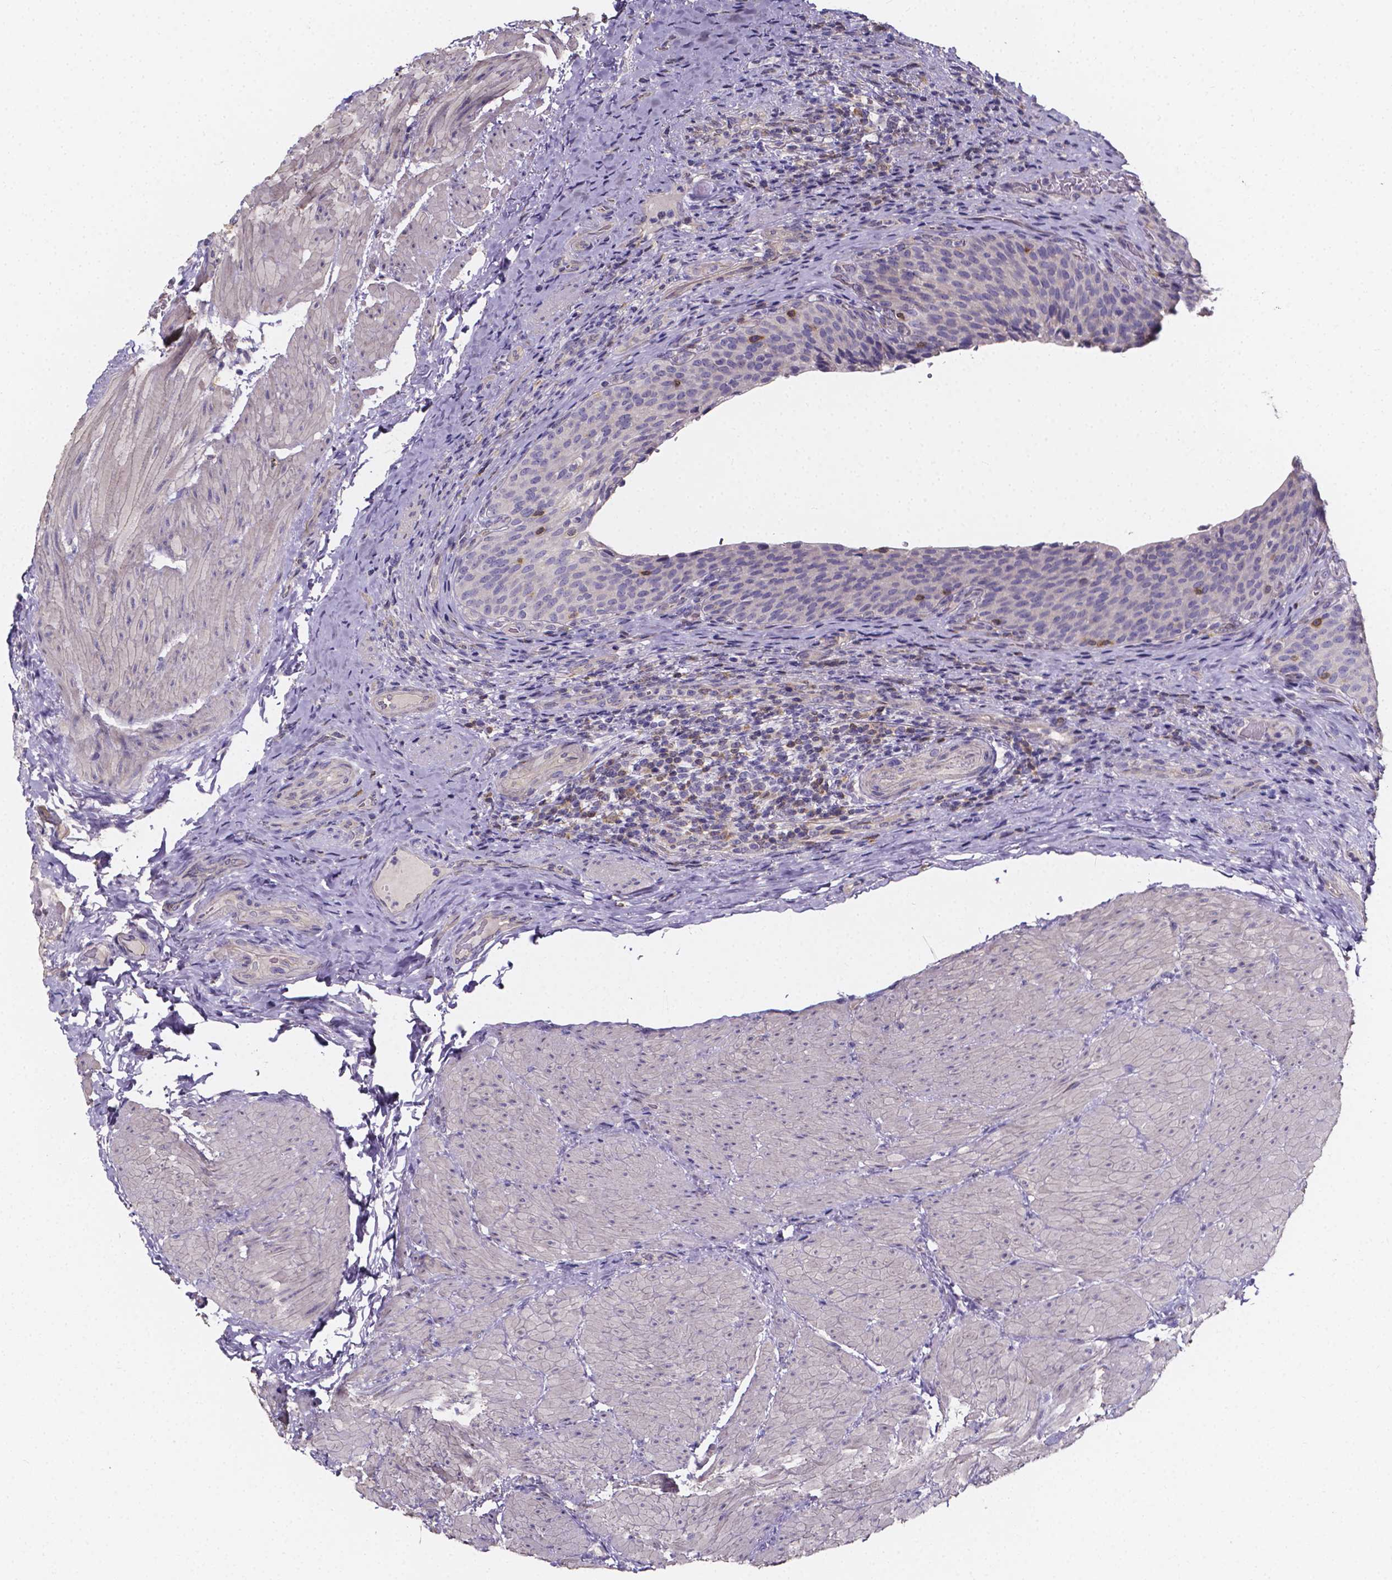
{"staining": {"intensity": "weak", "quantity": "<25%", "location": "cytoplasmic/membranous"}, "tissue": "urinary bladder", "cell_type": "Urothelial cells", "image_type": "normal", "snomed": [{"axis": "morphology", "description": "Normal tissue, NOS"}, {"axis": "topography", "description": "Urinary bladder"}, {"axis": "topography", "description": "Peripheral nerve tissue"}], "caption": "An immunohistochemistry (IHC) image of normal urinary bladder is shown. There is no staining in urothelial cells of urinary bladder. The staining is performed using DAB brown chromogen with nuclei counter-stained in using hematoxylin.", "gene": "THEMIS", "patient": {"sex": "male", "age": 66}}